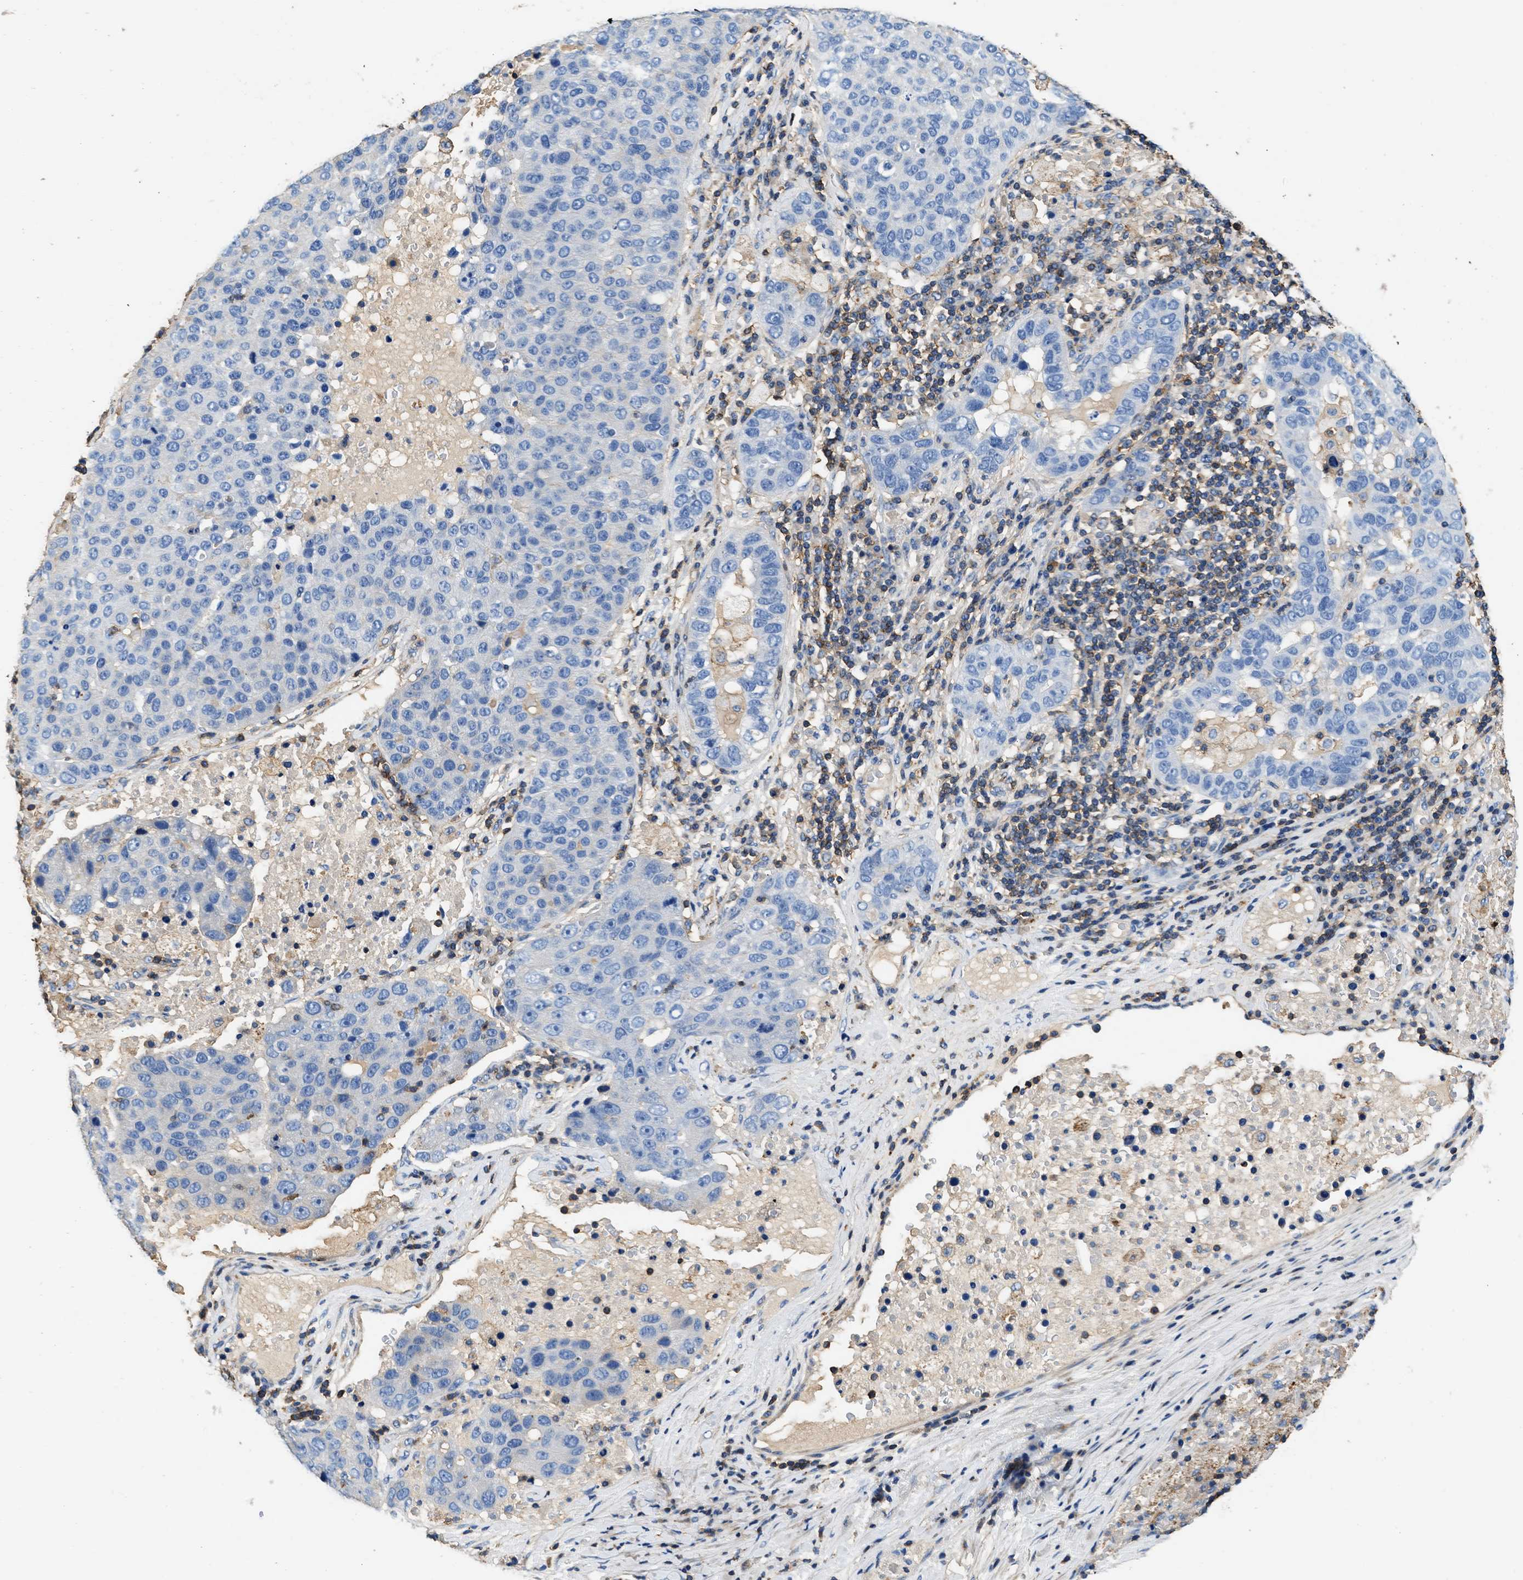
{"staining": {"intensity": "negative", "quantity": "none", "location": "none"}, "tissue": "pancreatic cancer", "cell_type": "Tumor cells", "image_type": "cancer", "snomed": [{"axis": "morphology", "description": "Adenocarcinoma, NOS"}, {"axis": "topography", "description": "Pancreas"}], "caption": "This photomicrograph is of pancreatic cancer (adenocarcinoma) stained with IHC to label a protein in brown with the nuclei are counter-stained blue. There is no staining in tumor cells. Brightfield microscopy of immunohistochemistry stained with DAB (brown) and hematoxylin (blue), captured at high magnification.", "gene": "KCNQ4", "patient": {"sex": "female", "age": 61}}